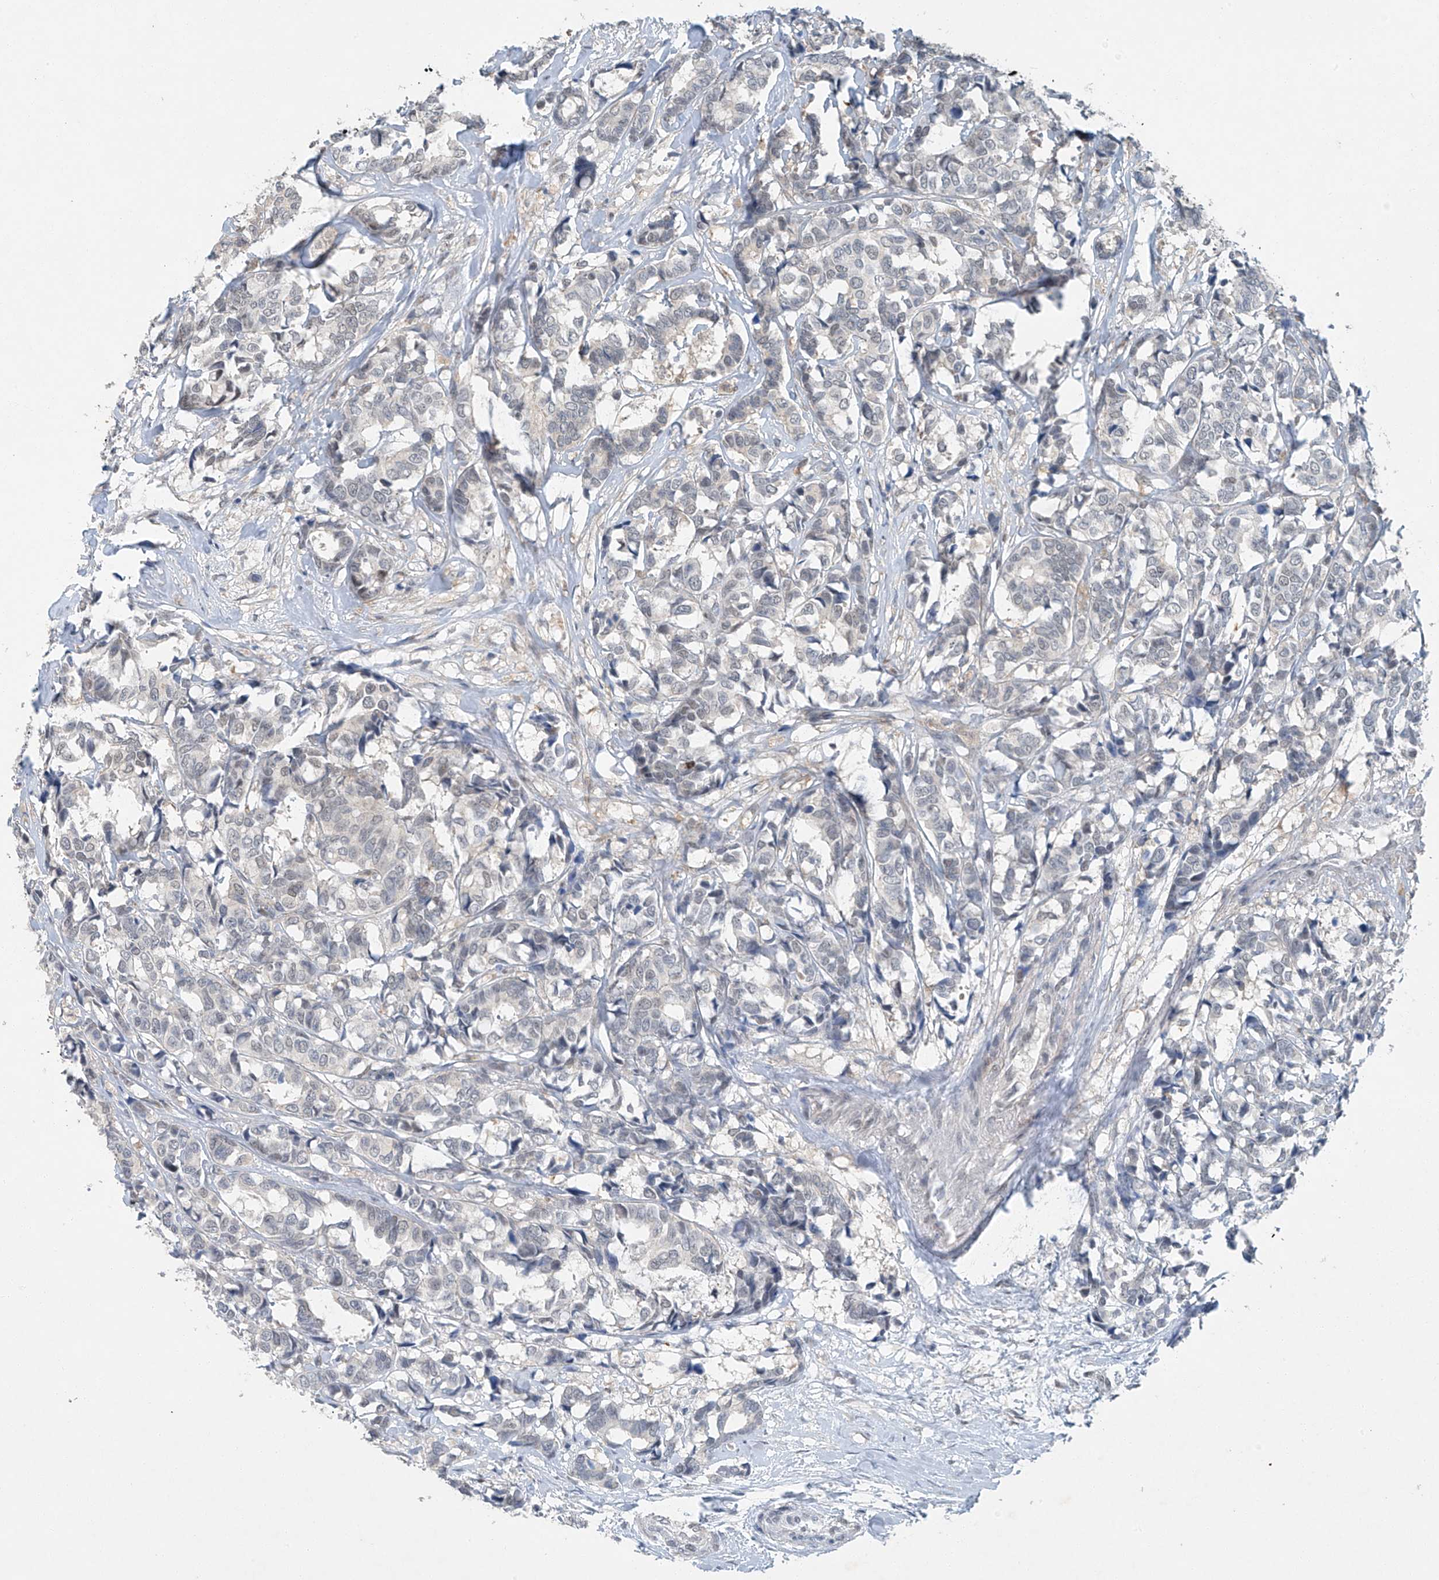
{"staining": {"intensity": "negative", "quantity": "none", "location": "none"}, "tissue": "breast cancer", "cell_type": "Tumor cells", "image_type": "cancer", "snomed": [{"axis": "morphology", "description": "Duct carcinoma"}, {"axis": "topography", "description": "Breast"}], "caption": "Breast cancer was stained to show a protein in brown. There is no significant staining in tumor cells. Brightfield microscopy of immunohistochemistry stained with DAB (3,3'-diaminobenzidine) (brown) and hematoxylin (blue), captured at high magnification.", "gene": "TAF8", "patient": {"sex": "female", "age": 87}}